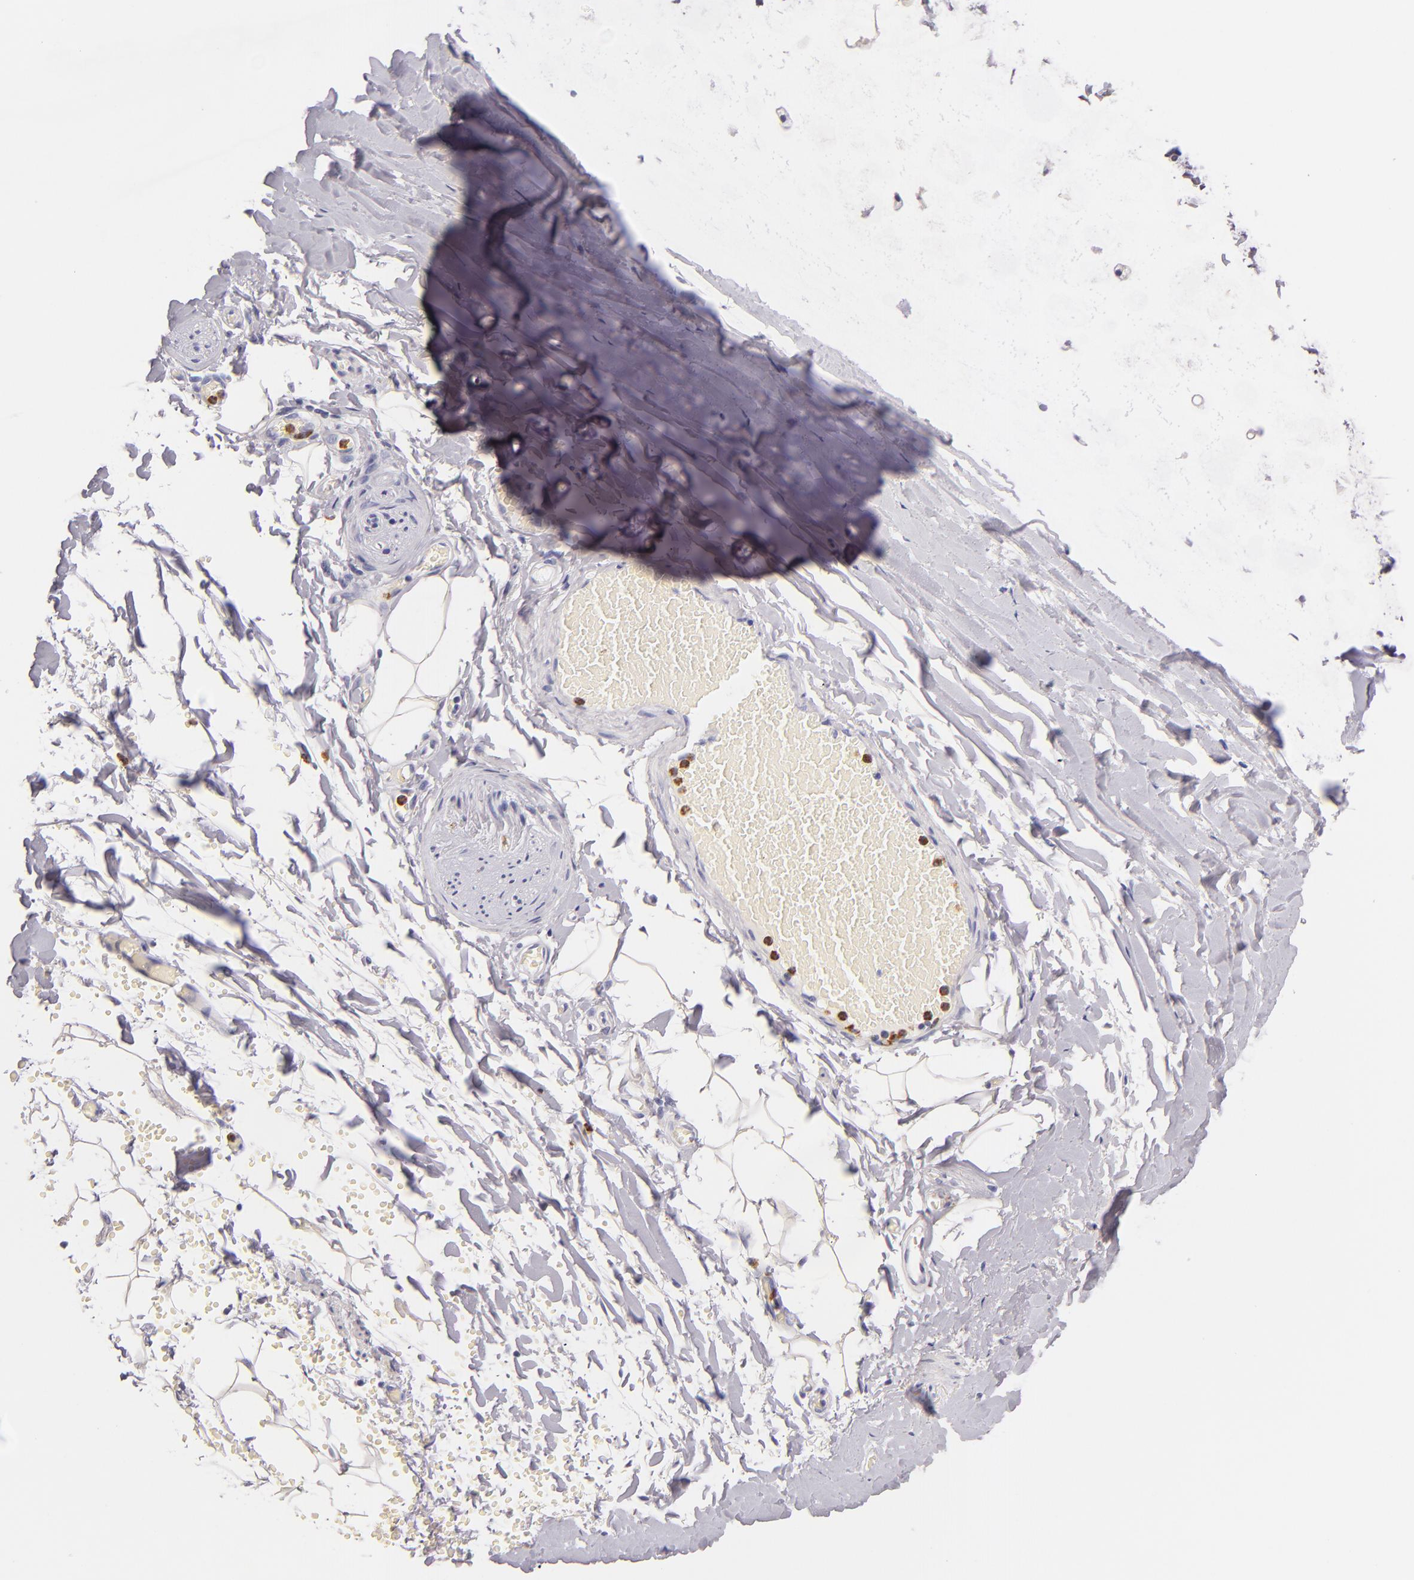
{"staining": {"intensity": "negative", "quantity": "none", "location": "none"}, "tissue": "adipose tissue", "cell_type": "Adipocytes", "image_type": "normal", "snomed": [{"axis": "morphology", "description": "Normal tissue, NOS"}, {"axis": "topography", "description": "Bronchus"}, {"axis": "topography", "description": "Lung"}], "caption": "Immunohistochemistry (IHC) of benign adipose tissue shows no expression in adipocytes.", "gene": "CDH3", "patient": {"sex": "female", "age": 56}}